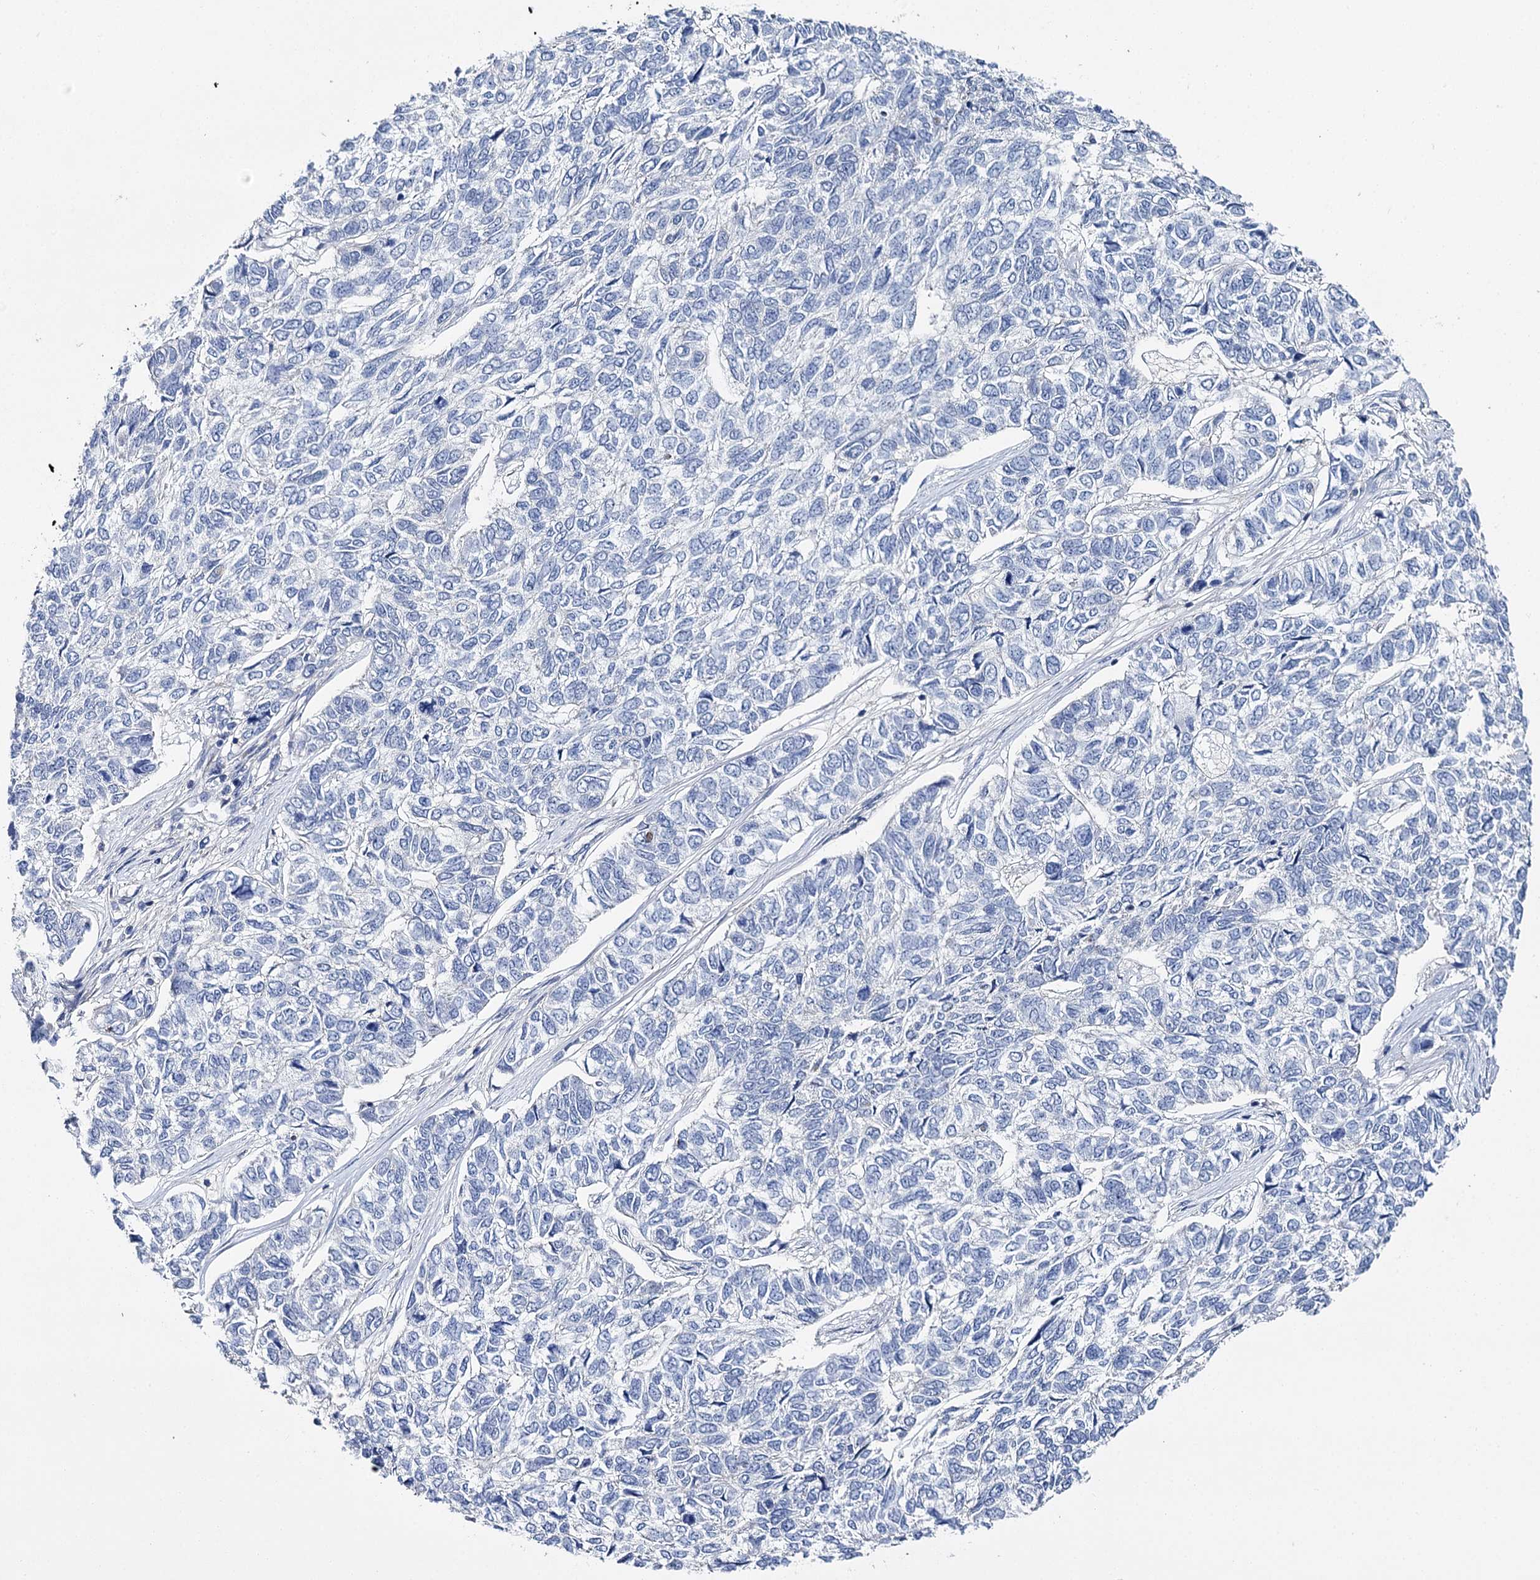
{"staining": {"intensity": "negative", "quantity": "none", "location": "none"}, "tissue": "skin cancer", "cell_type": "Tumor cells", "image_type": "cancer", "snomed": [{"axis": "morphology", "description": "Basal cell carcinoma"}, {"axis": "topography", "description": "Skin"}], "caption": "Micrograph shows no significant protein staining in tumor cells of basal cell carcinoma (skin).", "gene": "EPYC", "patient": {"sex": "female", "age": 65}}